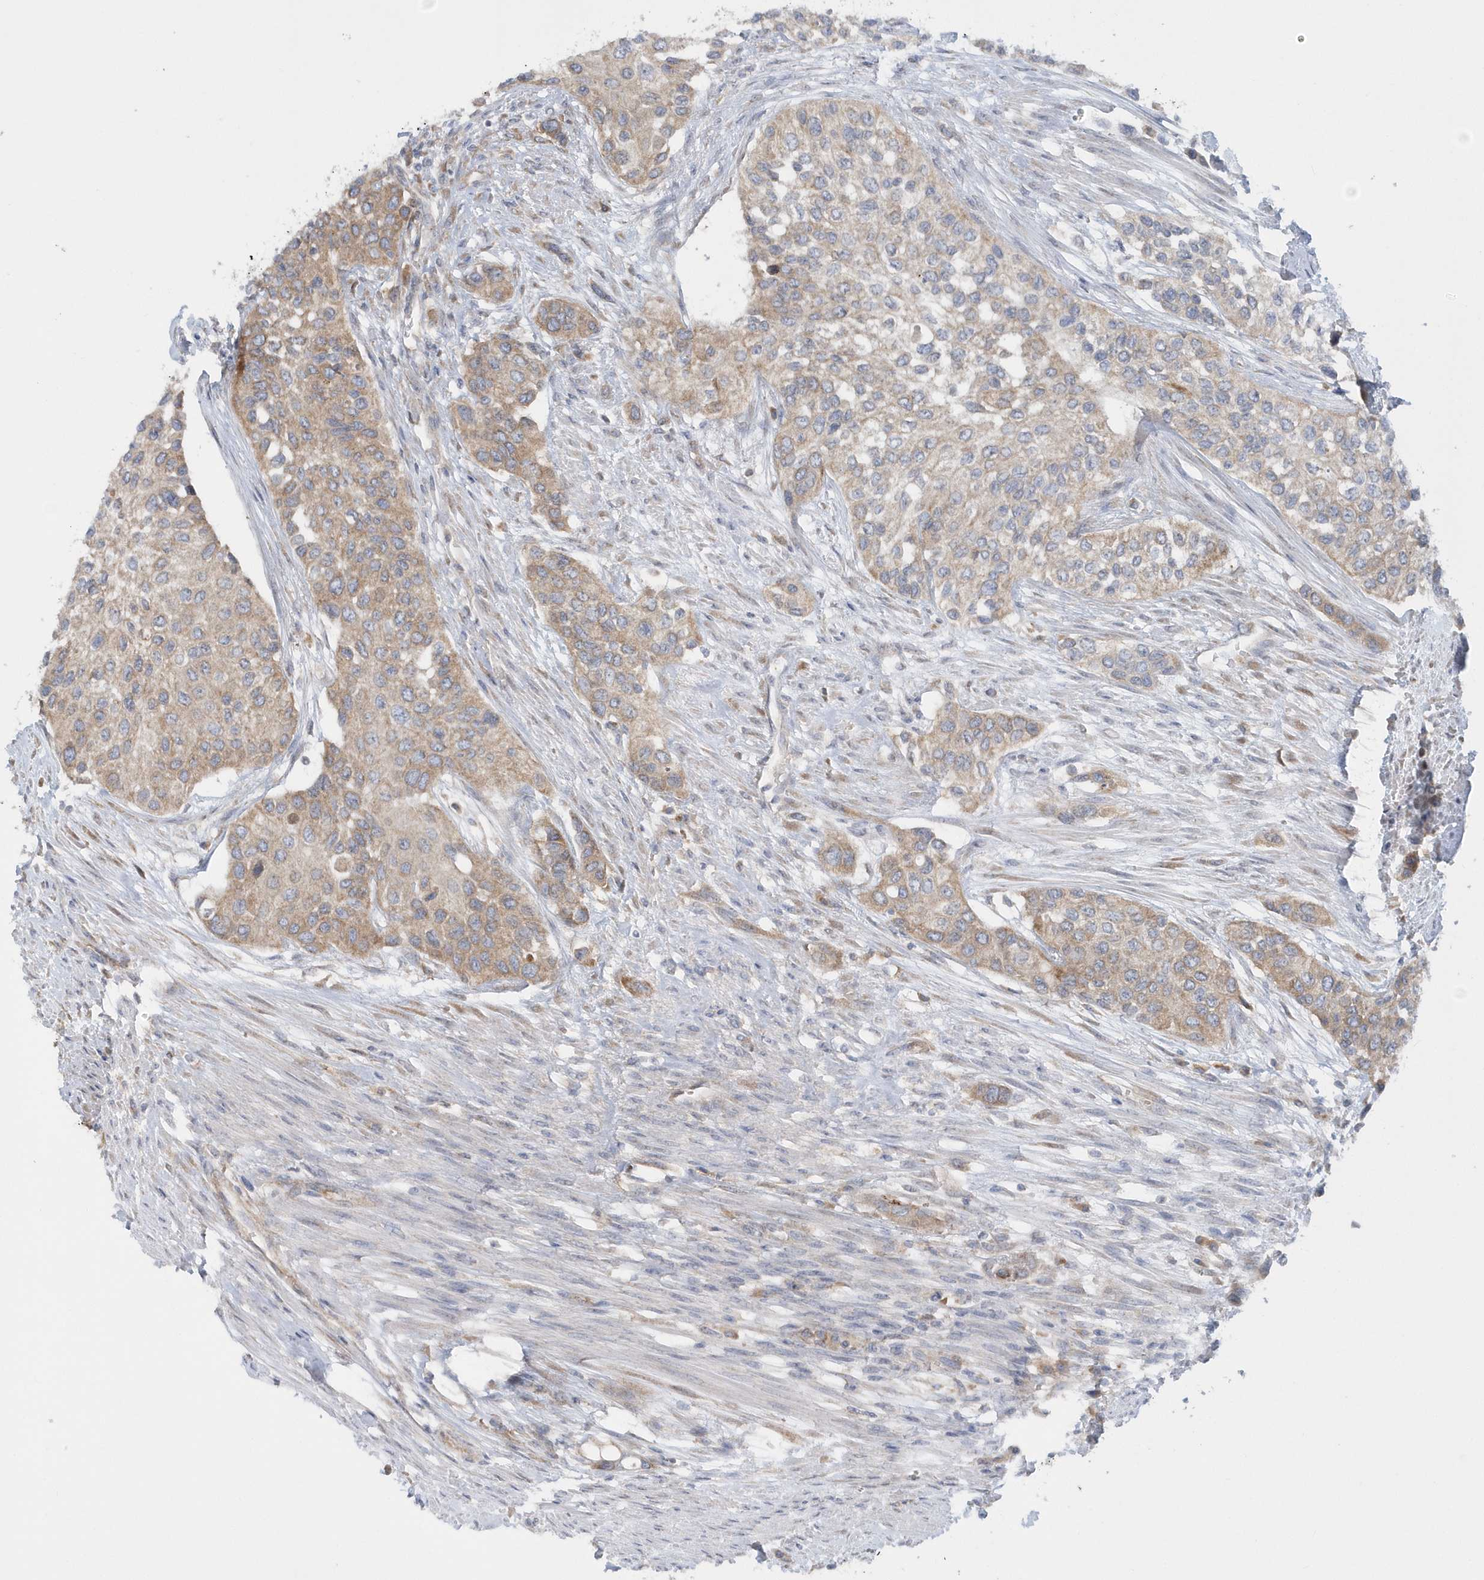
{"staining": {"intensity": "weak", "quantity": ">75%", "location": "cytoplasmic/membranous"}, "tissue": "urothelial cancer", "cell_type": "Tumor cells", "image_type": "cancer", "snomed": [{"axis": "morphology", "description": "Normal tissue, NOS"}, {"axis": "morphology", "description": "Urothelial carcinoma, High grade"}, {"axis": "topography", "description": "Vascular tissue"}, {"axis": "topography", "description": "Urinary bladder"}], "caption": "Immunohistochemistry micrograph of urothelial cancer stained for a protein (brown), which displays low levels of weak cytoplasmic/membranous positivity in approximately >75% of tumor cells.", "gene": "EIF3C", "patient": {"sex": "female", "age": 56}}